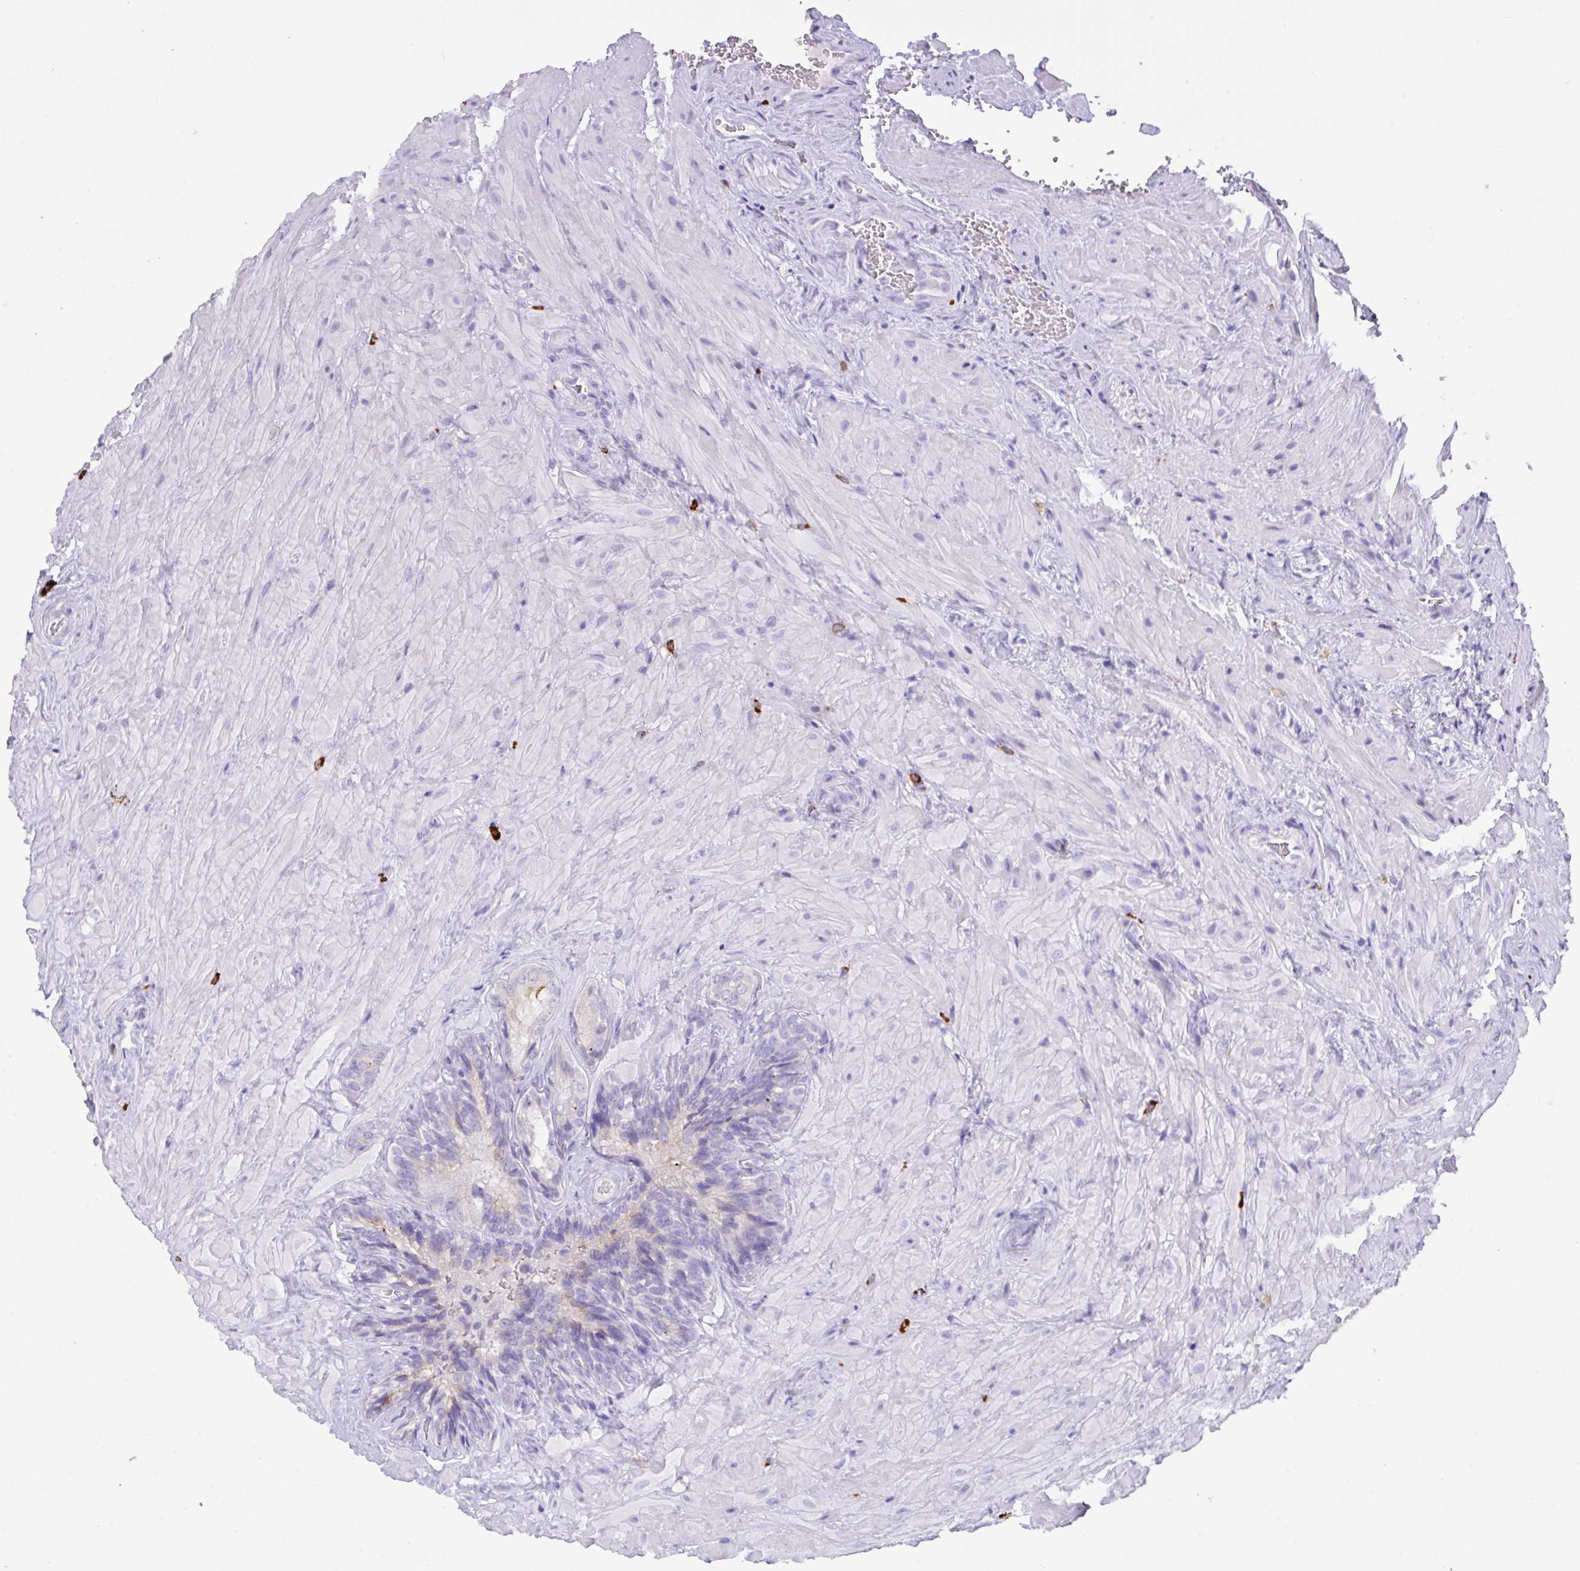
{"staining": {"intensity": "negative", "quantity": "none", "location": "none"}, "tissue": "seminal vesicle", "cell_type": "Glandular cells", "image_type": "normal", "snomed": [{"axis": "morphology", "description": "Normal tissue, NOS"}, {"axis": "topography", "description": "Seminal veicle"}], "caption": "A high-resolution histopathology image shows immunohistochemistry staining of normal seminal vesicle, which shows no significant staining in glandular cells.", "gene": "CST11", "patient": {"sex": "male", "age": 47}}